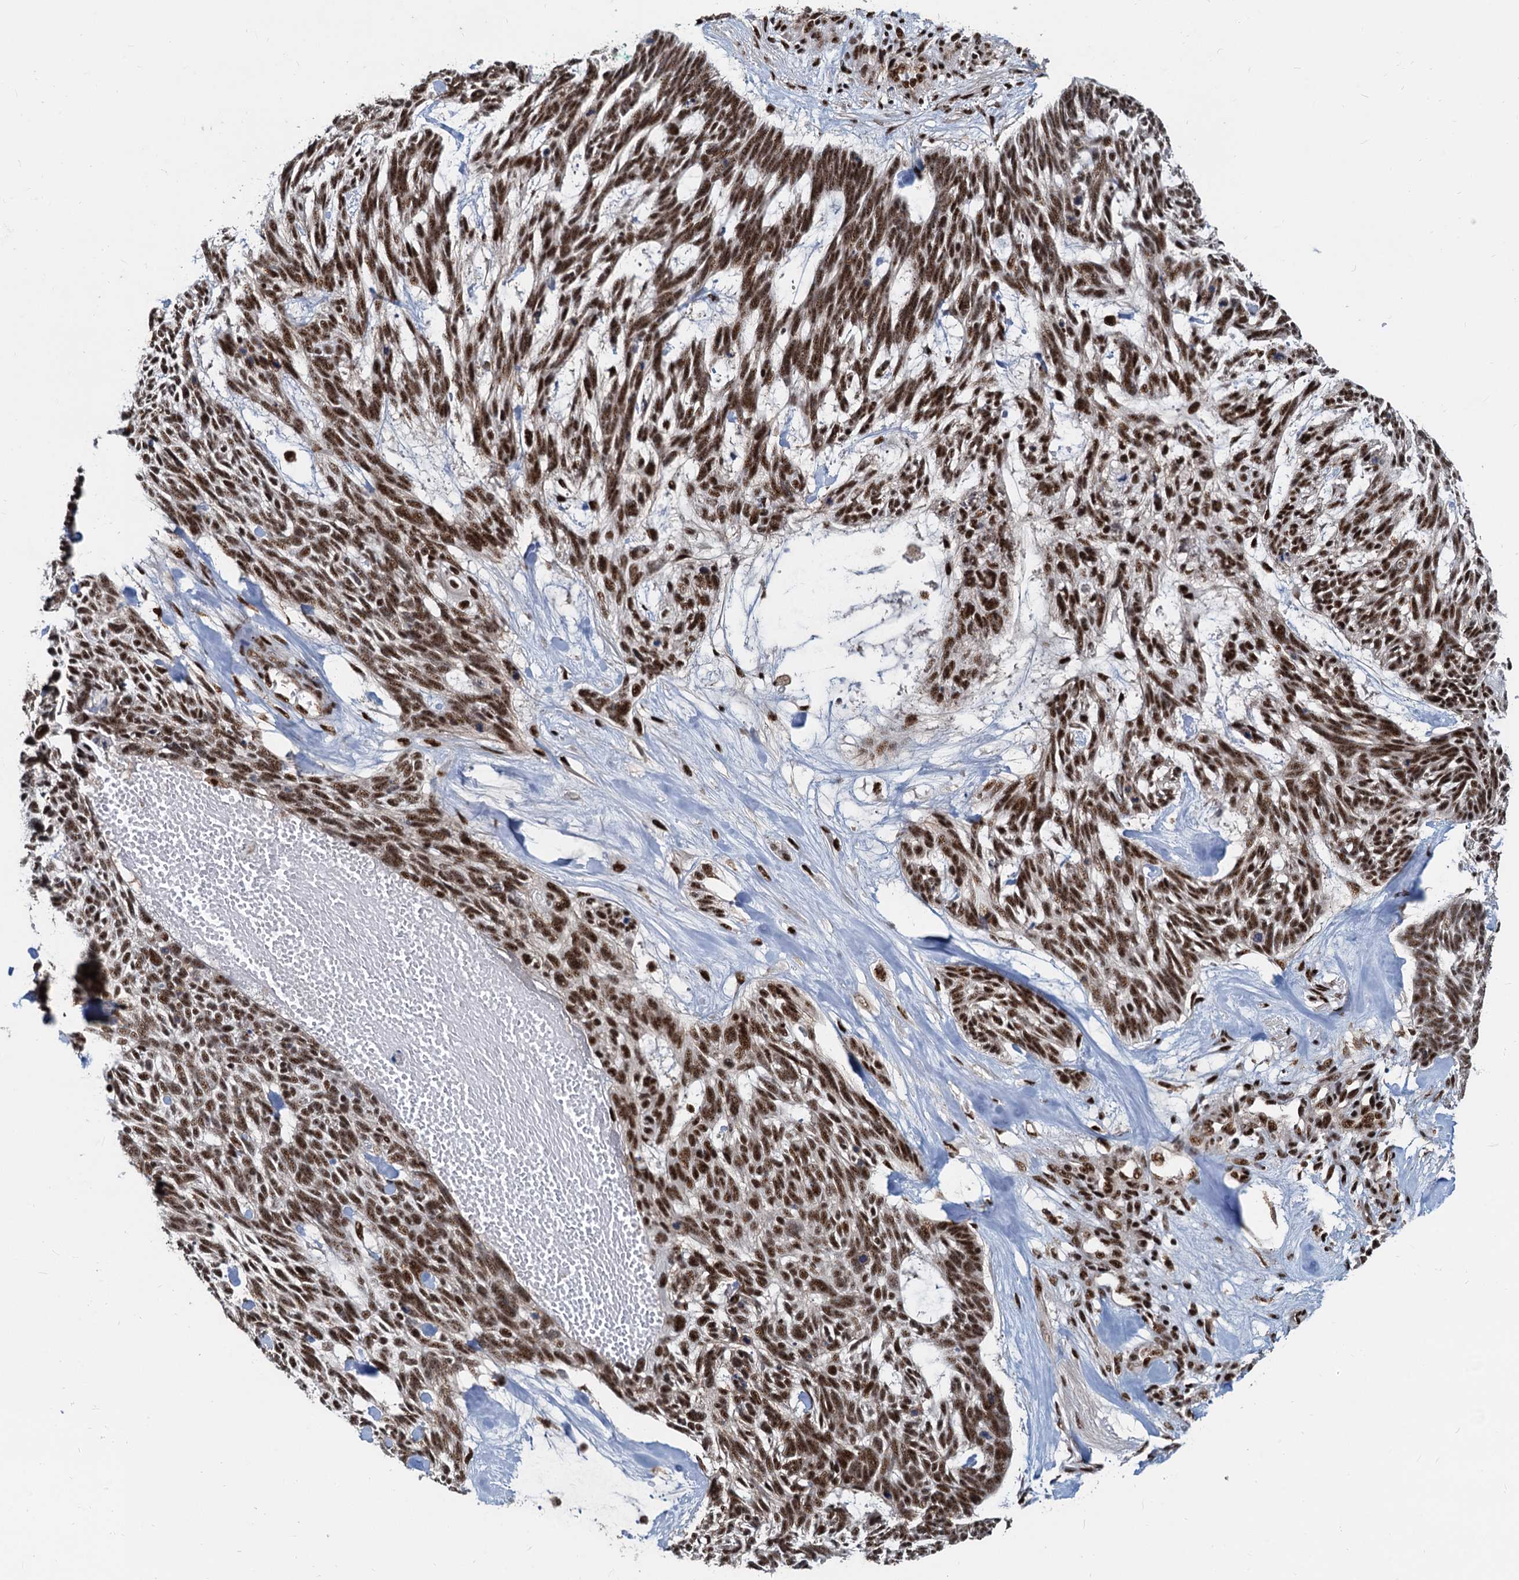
{"staining": {"intensity": "strong", "quantity": ">75%", "location": "nuclear"}, "tissue": "skin cancer", "cell_type": "Tumor cells", "image_type": "cancer", "snomed": [{"axis": "morphology", "description": "Basal cell carcinoma"}, {"axis": "topography", "description": "Skin"}], "caption": "Protein staining demonstrates strong nuclear positivity in about >75% of tumor cells in skin basal cell carcinoma. (DAB (3,3'-diaminobenzidine) = brown stain, brightfield microscopy at high magnification).", "gene": "RBM26", "patient": {"sex": "male", "age": 88}}